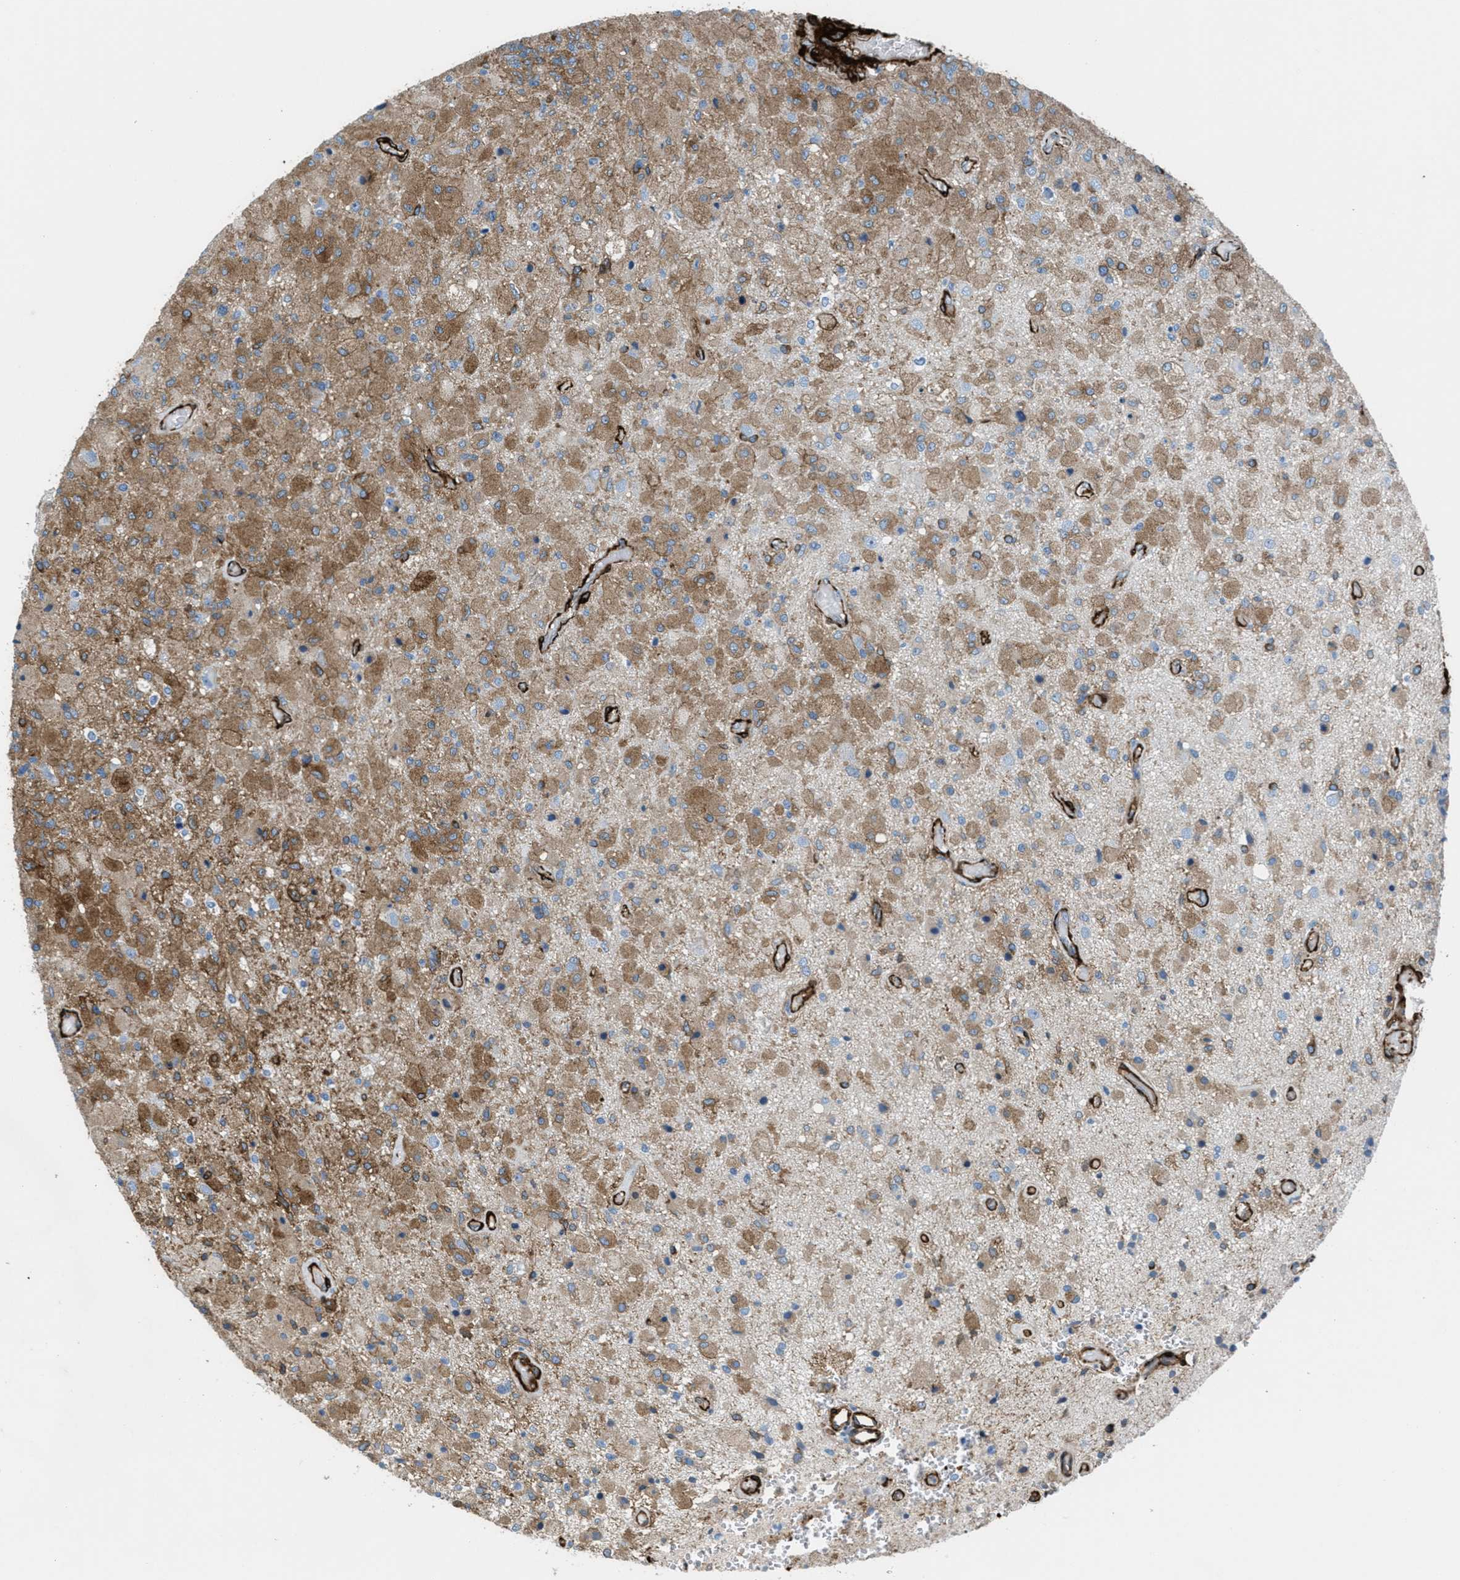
{"staining": {"intensity": "moderate", "quantity": ">75%", "location": "cytoplasmic/membranous"}, "tissue": "glioma", "cell_type": "Tumor cells", "image_type": "cancer", "snomed": [{"axis": "morphology", "description": "Normal tissue, NOS"}, {"axis": "morphology", "description": "Glioma, malignant, High grade"}, {"axis": "topography", "description": "Cerebral cortex"}], "caption": "Glioma stained with IHC reveals moderate cytoplasmic/membranous staining in approximately >75% of tumor cells.", "gene": "CALD1", "patient": {"sex": "male", "age": 77}}